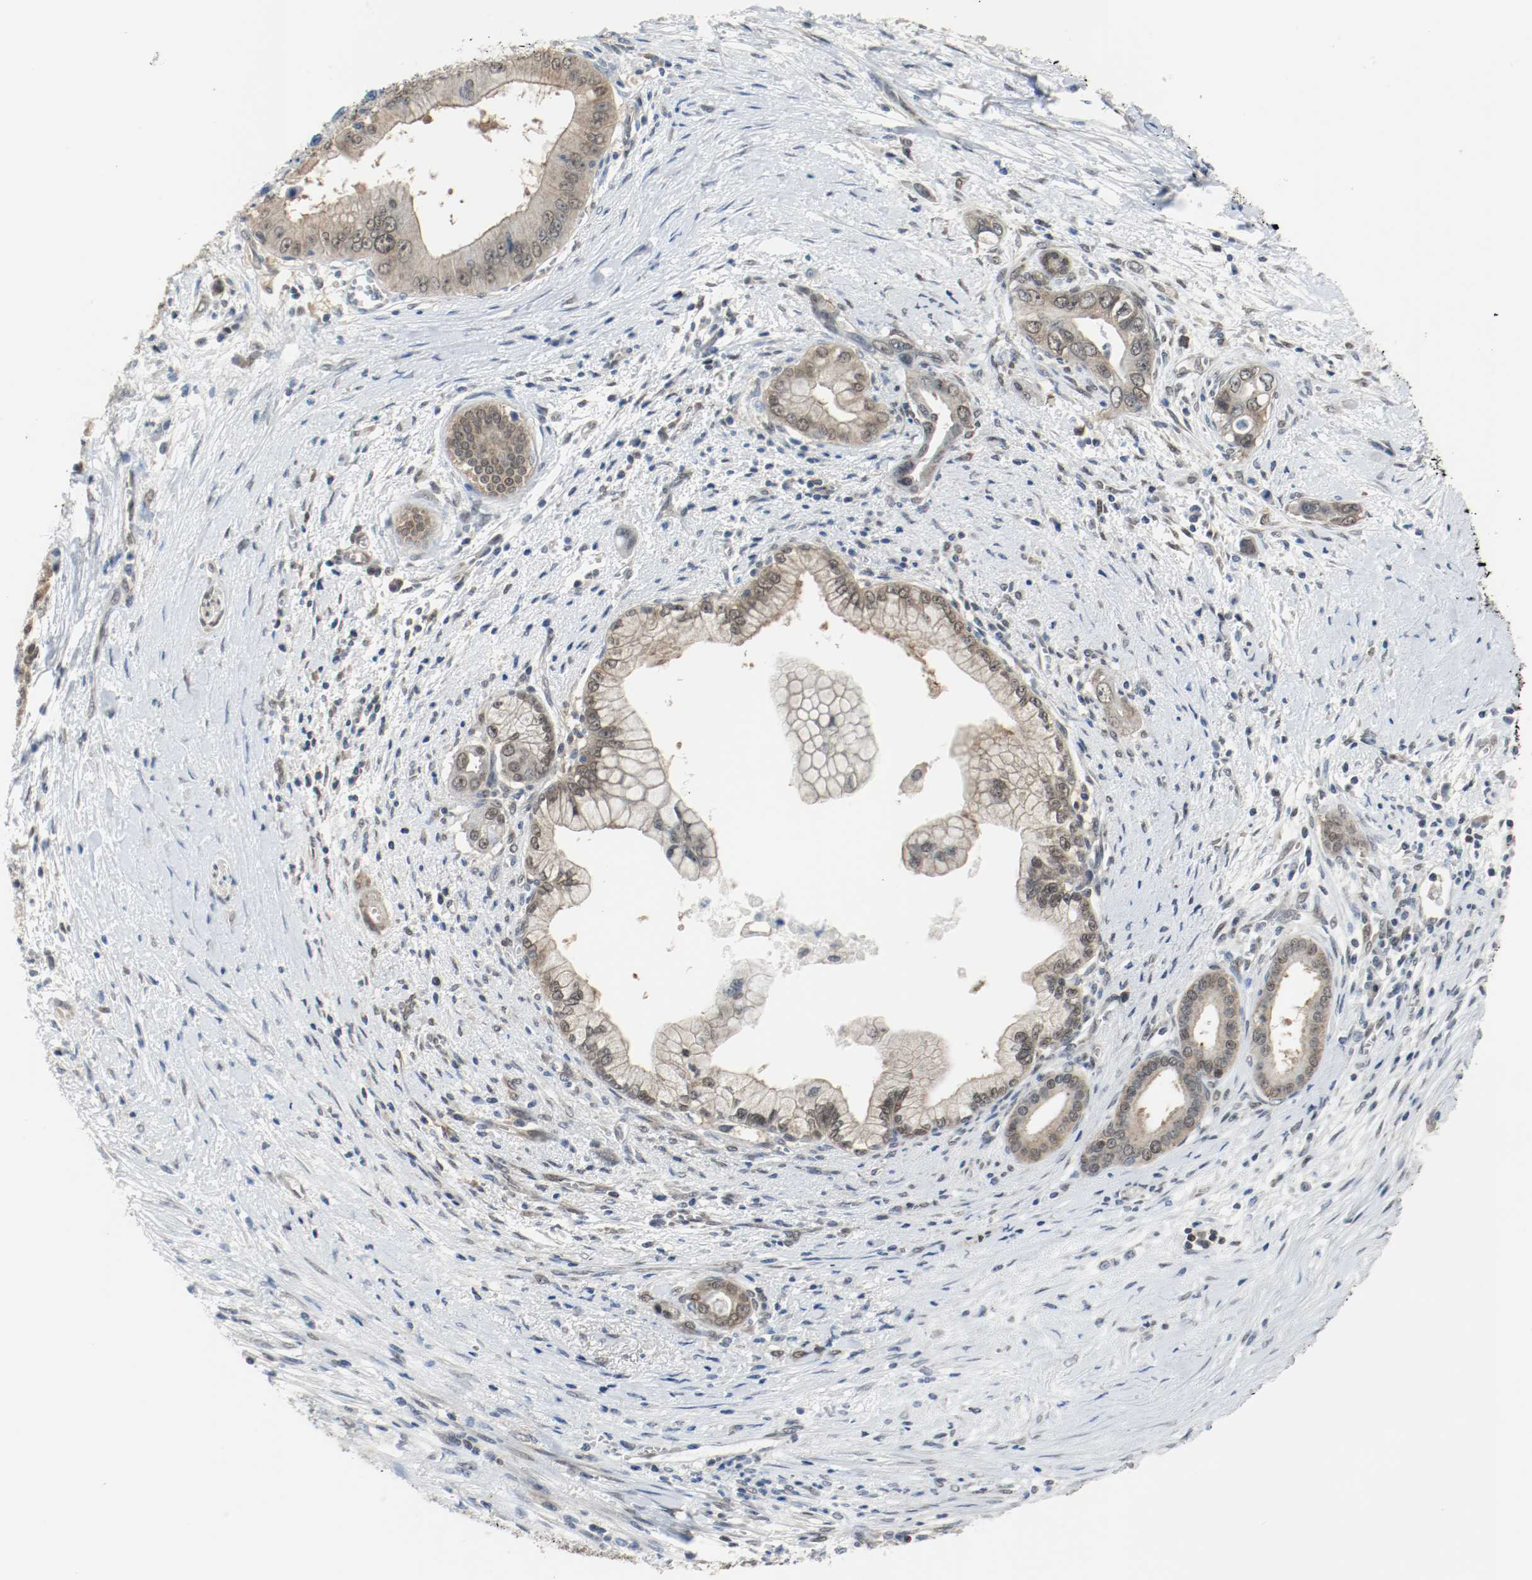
{"staining": {"intensity": "weak", "quantity": ">75%", "location": "cytoplasmic/membranous,nuclear"}, "tissue": "pancreatic cancer", "cell_type": "Tumor cells", "image_type": "cancer", "snomed": [{"axis": "morphology", "description": "Adenocarcinoma, NOS"}, {"axis": "topography", "description": "Pancreas"}], "caption": "Approximately >75% of tumor cells in pancreatic cancer (adenocarcinoma) demonstrate weak cytoplasmic/membranous and nuclear protein expression as visualized by brown immunohistochemical staining.", "gene": "PPME1", "patient": {"sex": "male", "age": 59}}